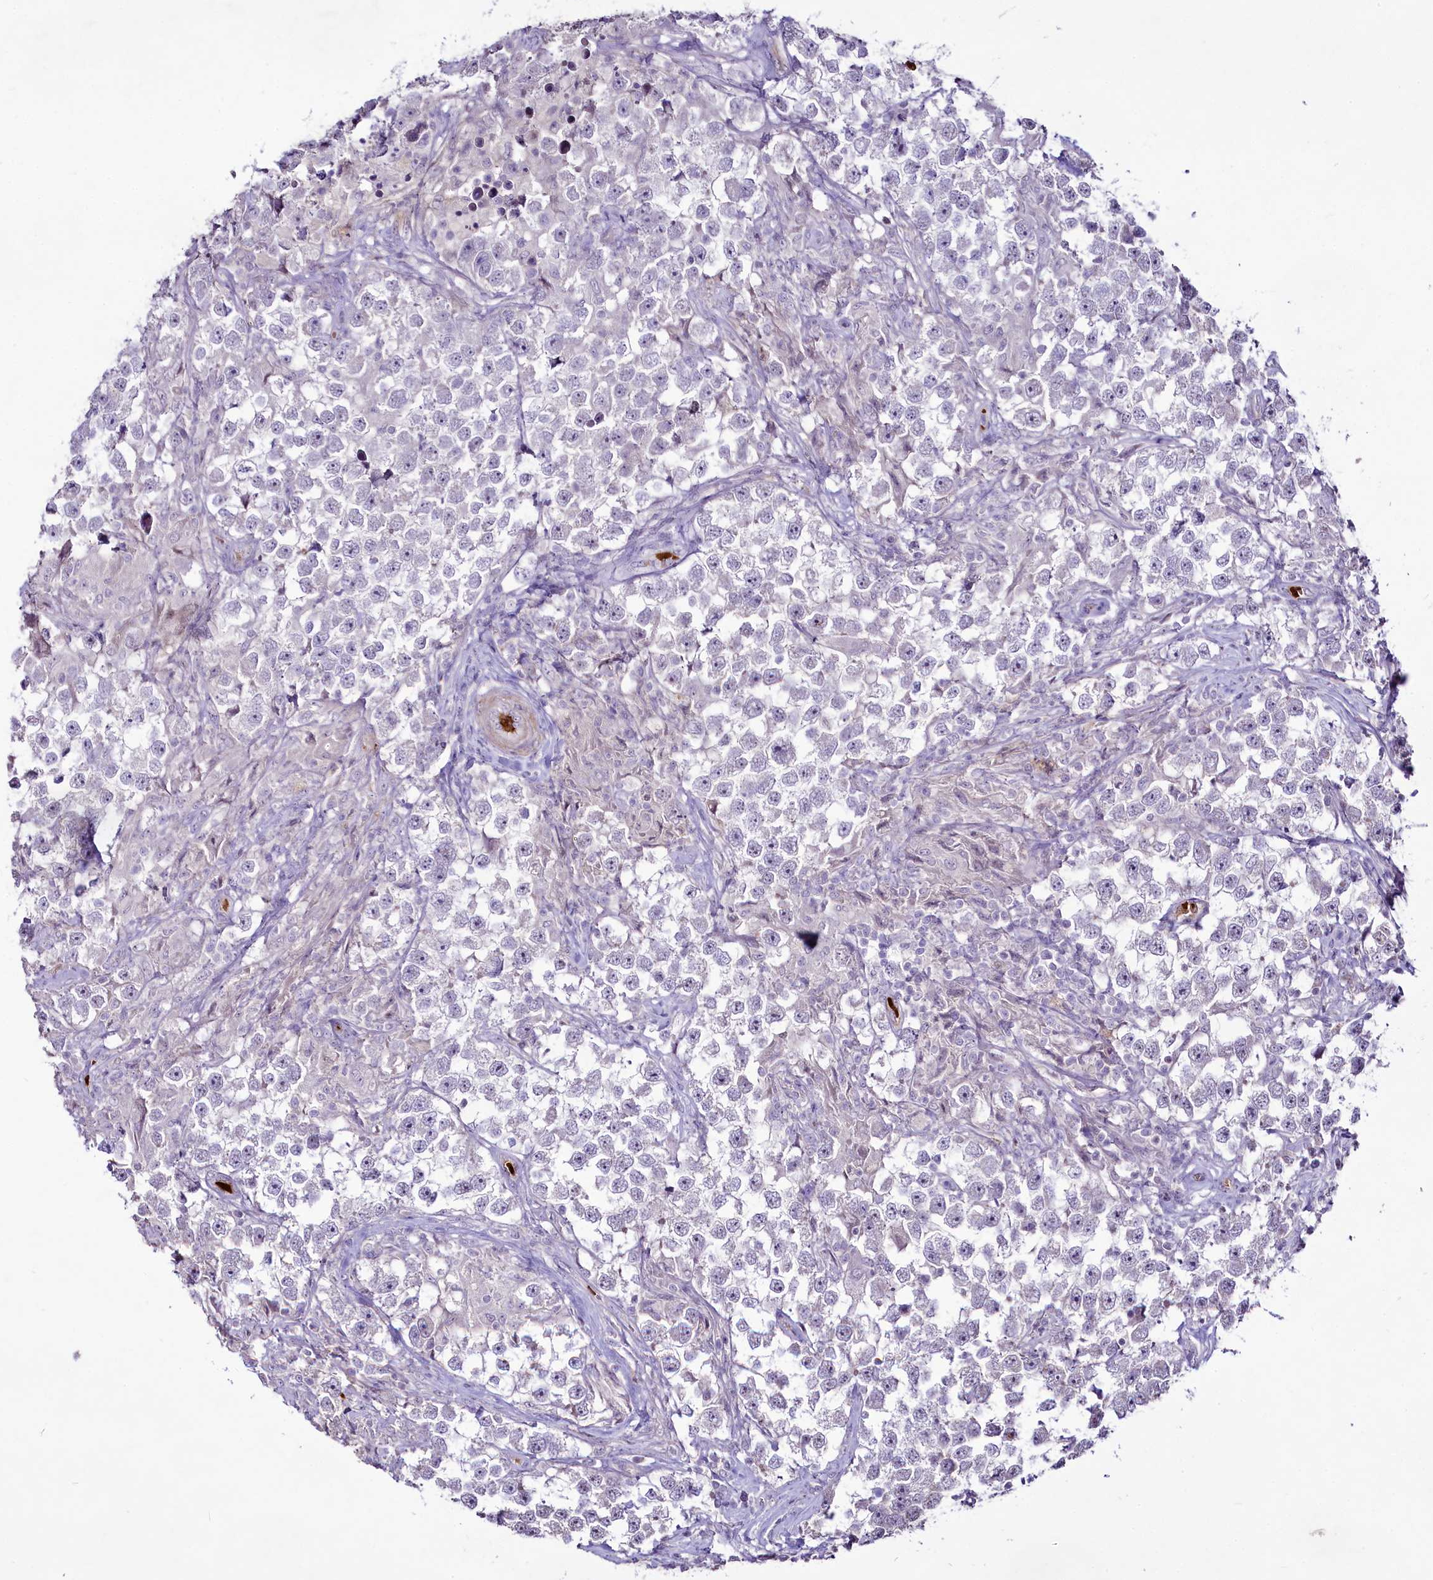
{"staining": {"intensity": "negative", "quantity": "none", "location": "none"}, "tissue": "testis cancer", "cell_type": "Tumor cells", "image_type": "cancer", "snomed": [{"axis": "morphology", "description": "Seminoma, NOS"}, {"axis": "topography", "description": "Testis"}], "caption": "Tumor cells show no significant protein staining in testis cancer (seminoma). The staining was performed using DAB to visualize the protein expression in brown, while the nuclei were stained in blue with hematoxylin (Magnification: 20x).", "gene": "SUSD3", "patient": {"sex": "male", "age": 46}}